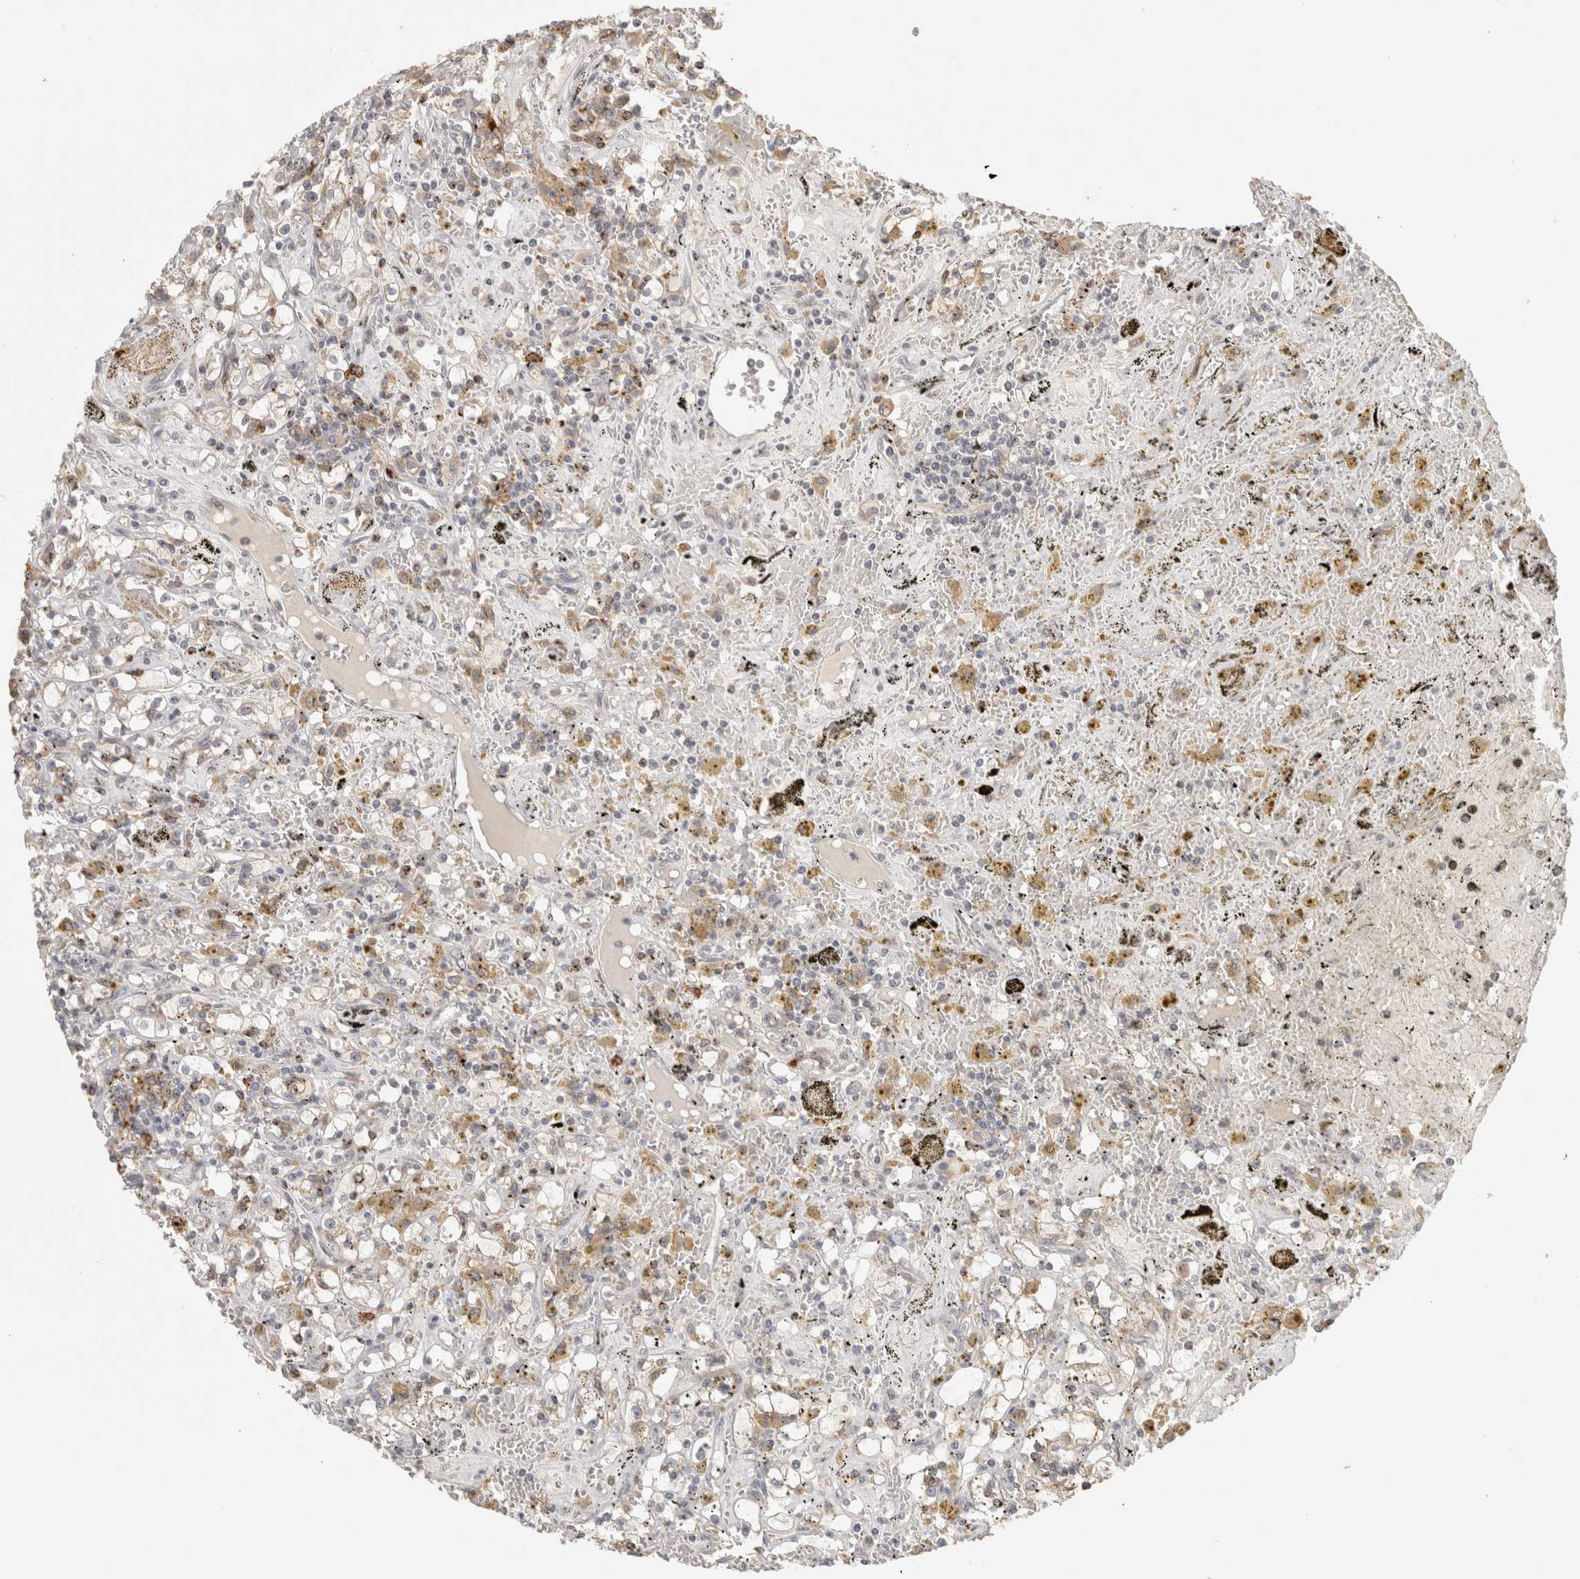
{"staining": {"intensity": "weak", "quantity": "<25%", "location": "cytoplasmic/membranous"}, "tissue": "renal cancer", "cell_type": "Tumor cells", "image_type": "cancer", "snomed": [{"axis": "morphology", "description": "Adenocarcinoma, NOS"}, {"axis": "topography", "description": "Kidney"}], "caption": "Renal cancer (adenocarcinoma) was stained to show a protein in brown. There is no significant staining in tumor cells. The staining is performed using DAB brown chromogen with nuclei counter-stained in using hematoxylin.", "gene": "HAVCR2", "patient": {"sex": "male", "age": 56}}